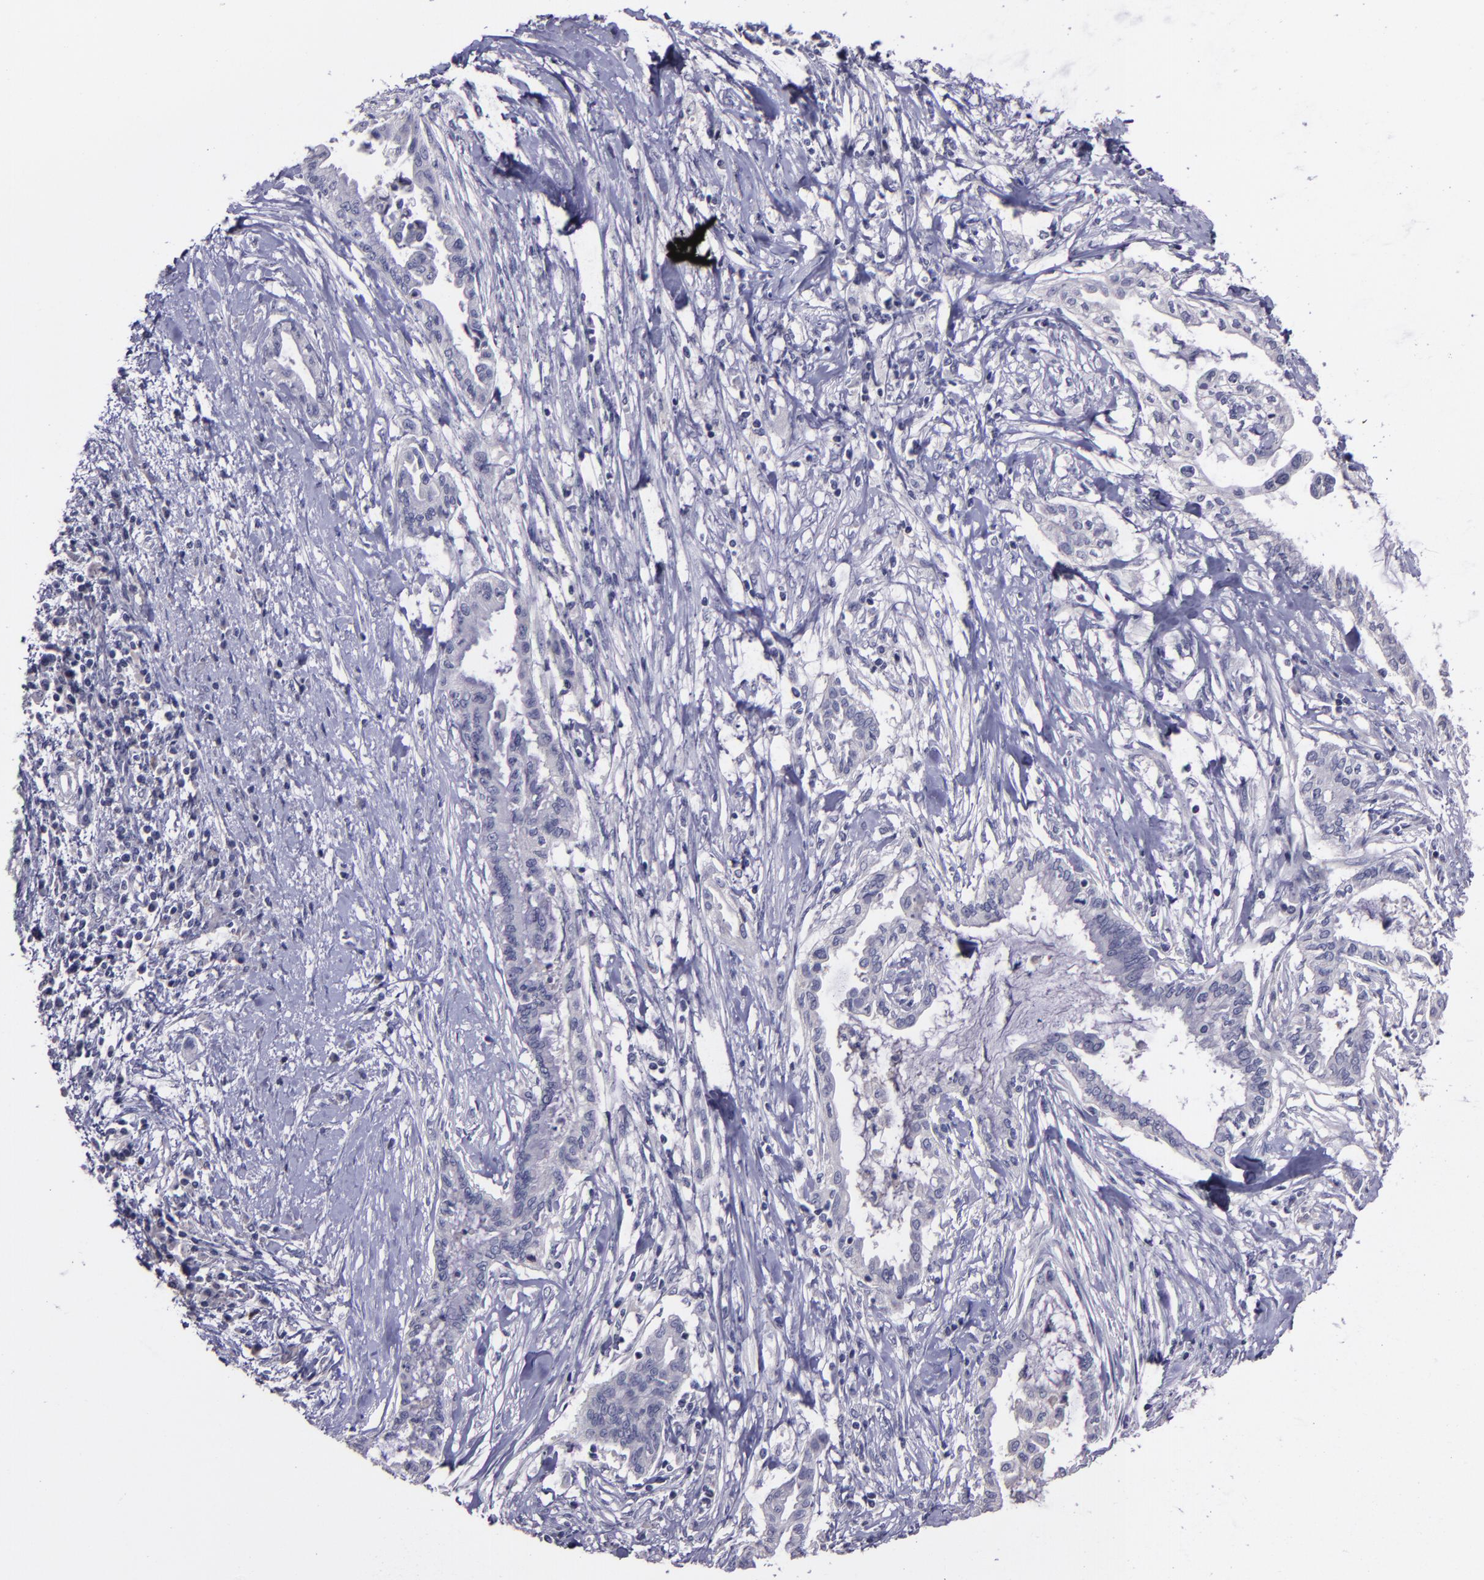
{"staining": {"intensity": "weak", "quantity": "<25%", "location": "cytoplasmic/membranous"}, "tissue": "pancreatic cancer", "cell_type": "Tumor cells", "image_type": "cancer", "snomed": [{"axis": "morphology", "description": "Adenocarcinoma, NOS"}, {"axis": "topography", "description": "Pancreas"}], "caption": "This is a photomicrograph of immunohistochemistry (IHC) staining of pancreatic cancer (adenocarcinoma), which shows no staining in tumor cells.", "gene": "MASP1", "patient": {"sex": "female", "age": 64}}